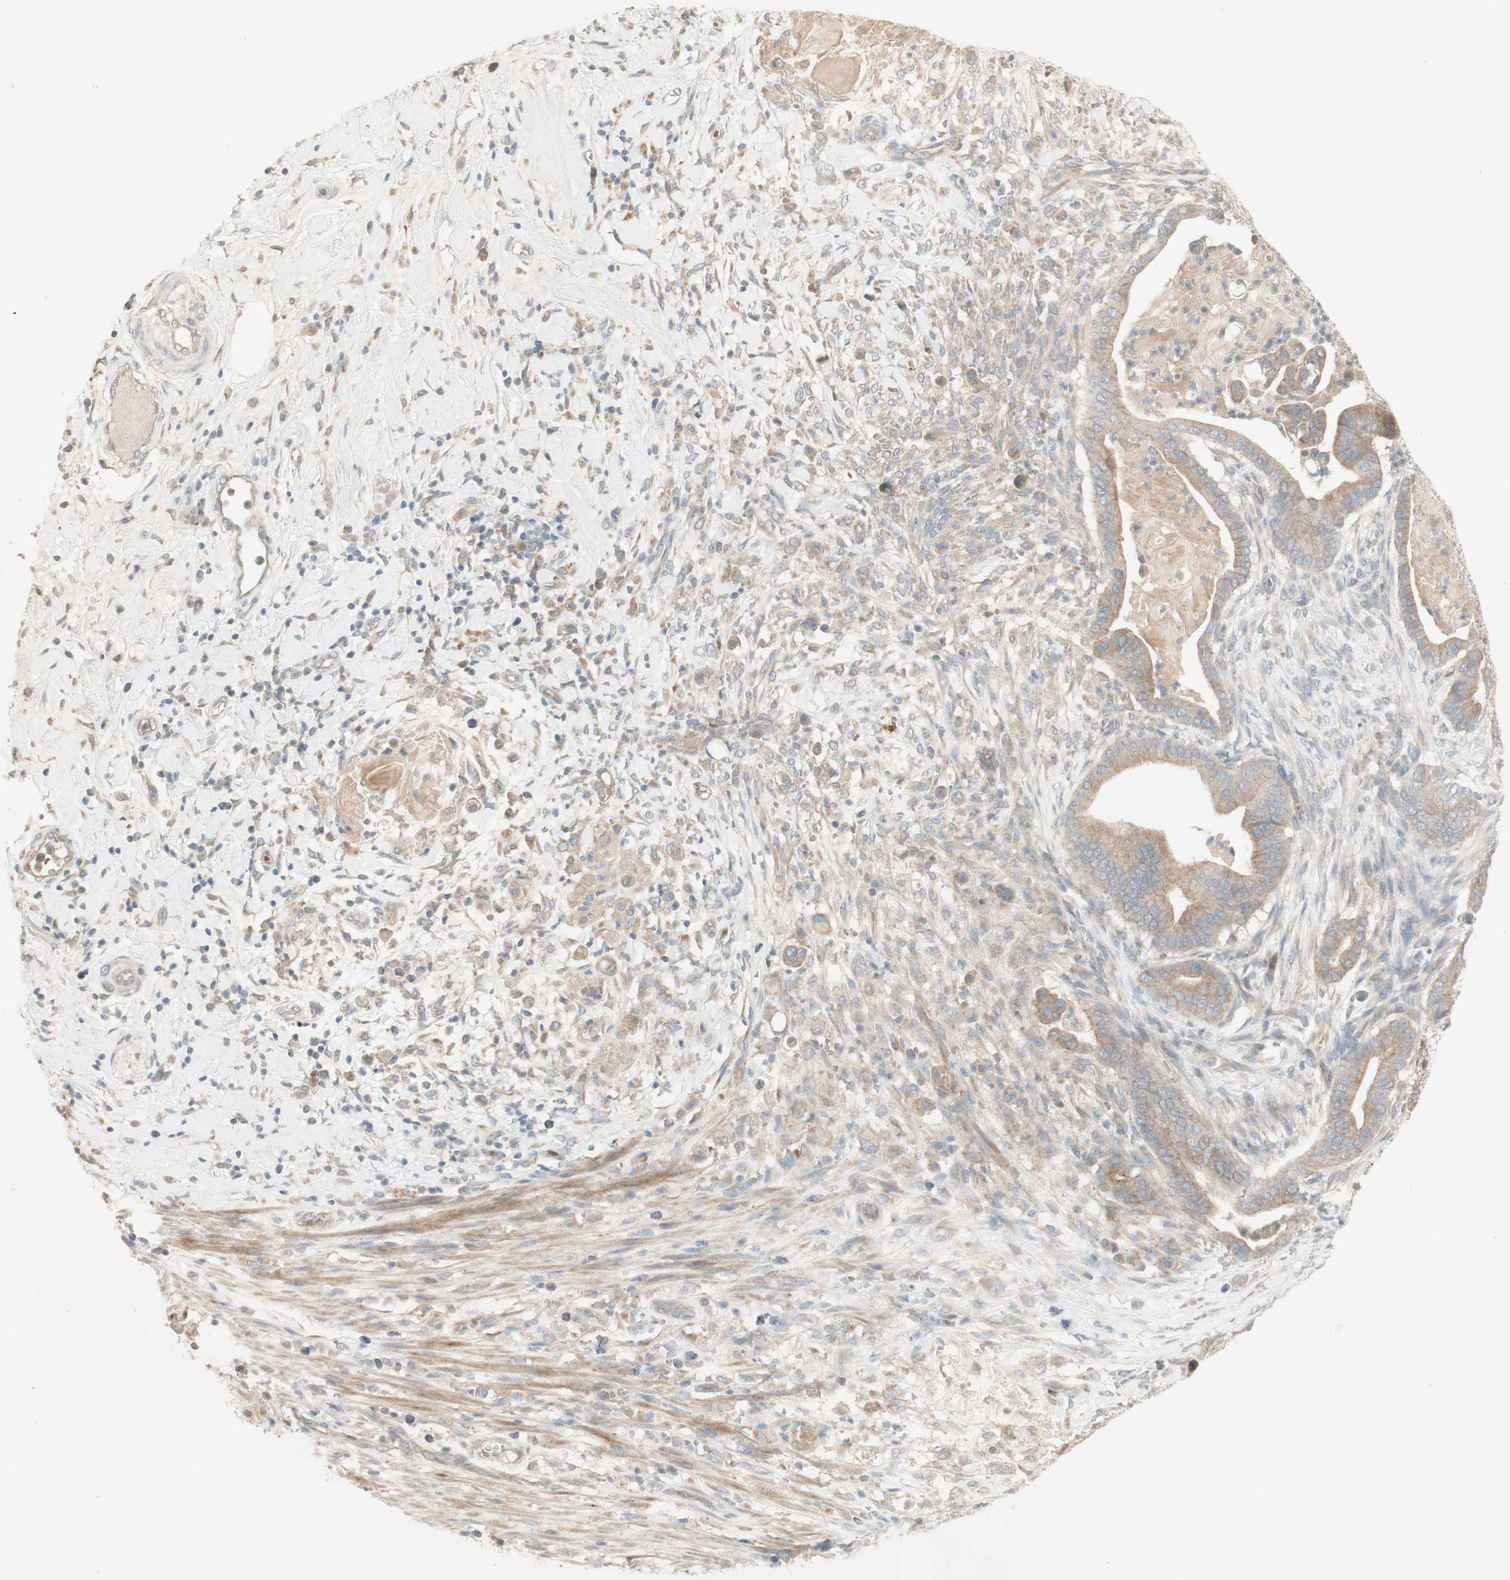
{"staining": {"intensity": "moderate", "quantity": ">75%", "location": "cytoplasmic/membranous"}, "tissue": "pancreatic cancer", "cell_type": "Tumor cells", "image_type": "cancer", "snomed": [{"axis": "morphology", "description": "Adenocarcinoma, NOS"}, {"axis": "topography", "description": "Pancreas"}], "caption": "The image displays staining of pancreatic adenocarcinoma, revealing moderate cytoplasmic/membranous protein expression (brown color) within tumor cells. (DAB (3,3'-diaminobenzidine) IHC, brown staining for protein, blue staining for nuclei).", "gene": "PTGER4", "patient": {"sex": "male", "age": 63}}